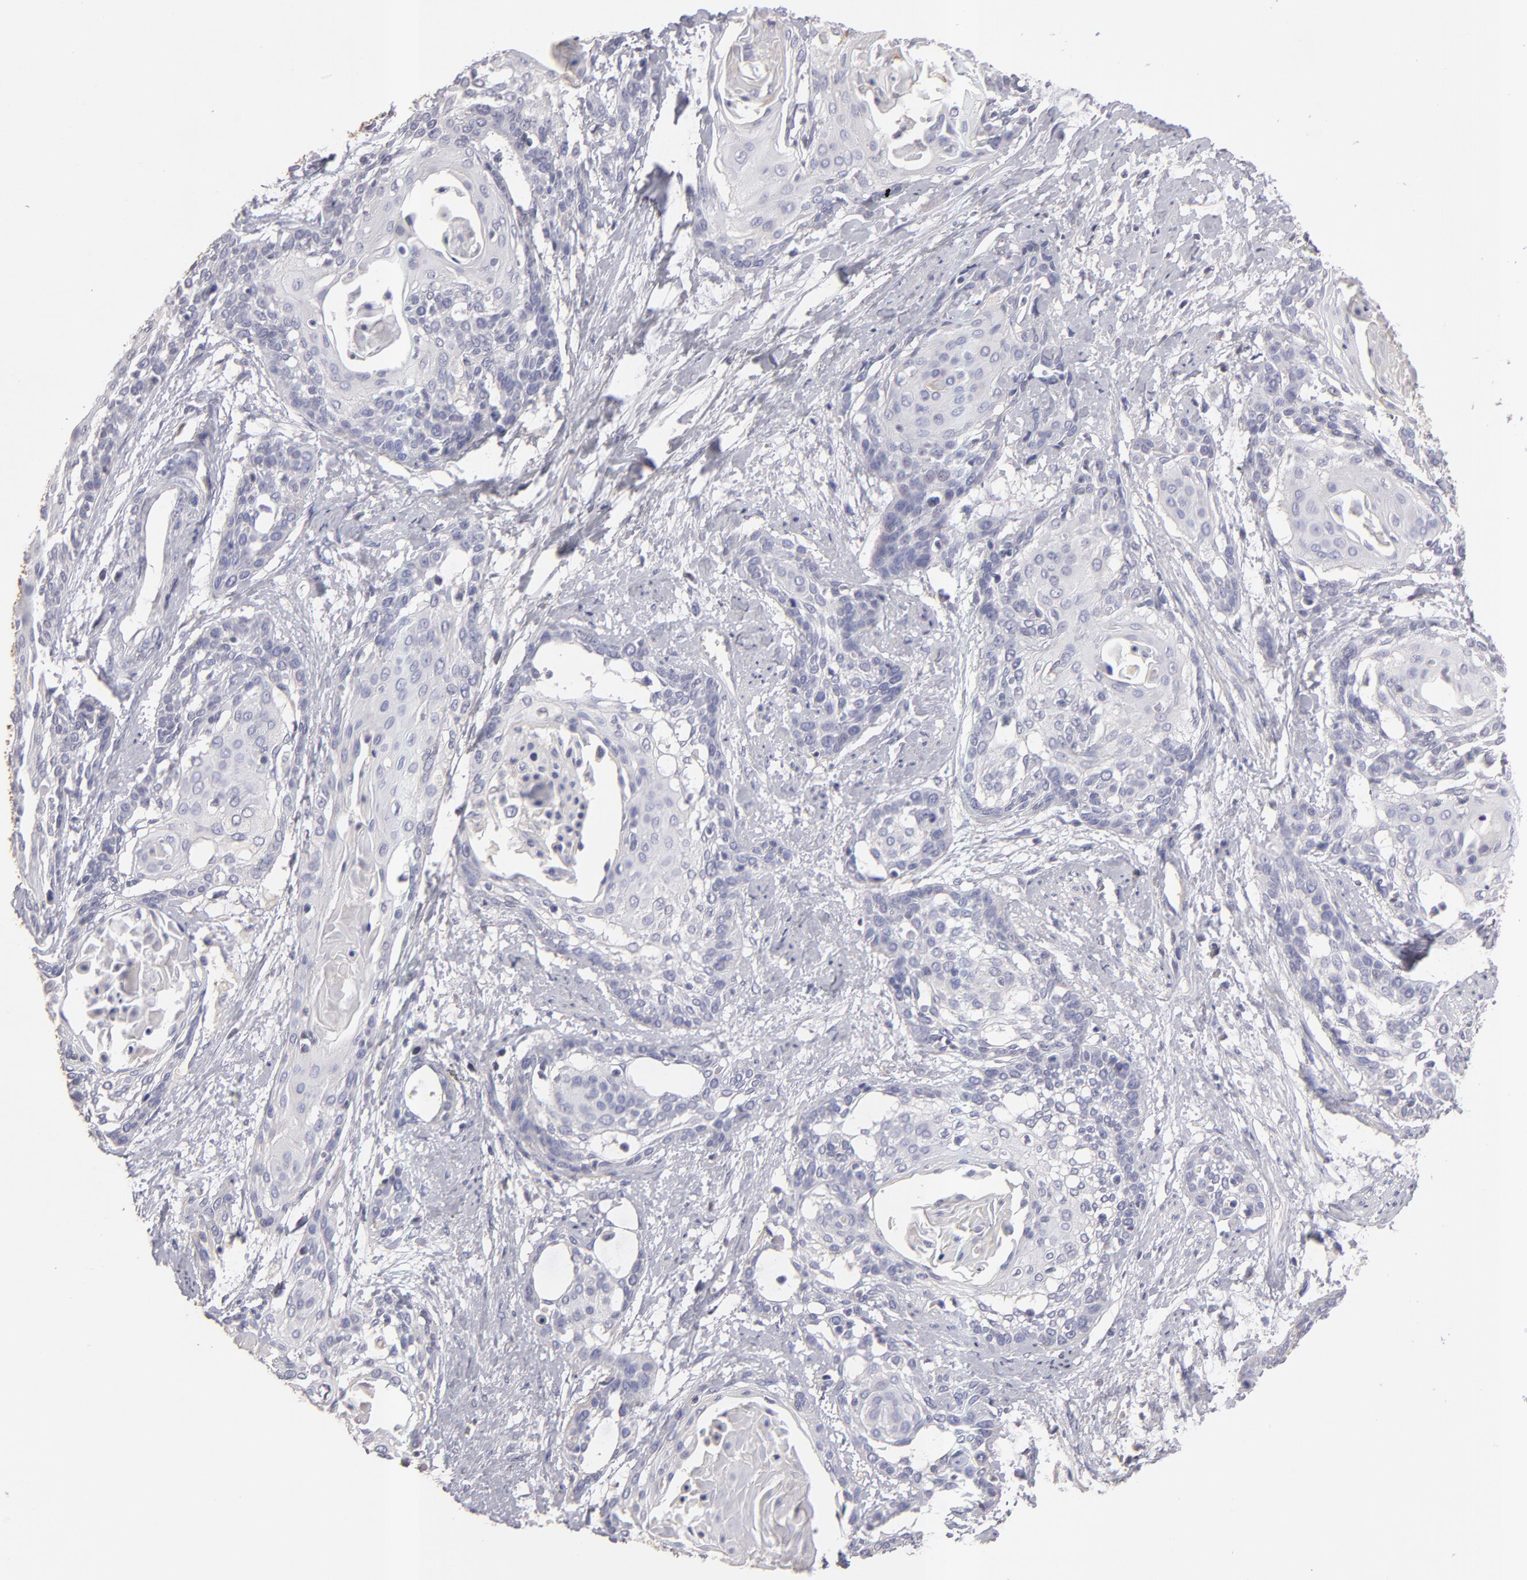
{"staining": {"intensity": "negative", "quantity": "none", "location": "none"}, "tissue": "cervical cancer", "cell_type": "Tumor cells", "image_type": "cancer", "snomed": [{"axis": "morphology", "description": "Squamous cell carcinoma, NOS"}, {"axis": "topography", "description": "Cervix"}], "caption": "A histopathology image of human cervical cancer is negative for staining in tumor cells.", "gene": "ABCC4", "patient": {"sex": "female", "age": 57}}